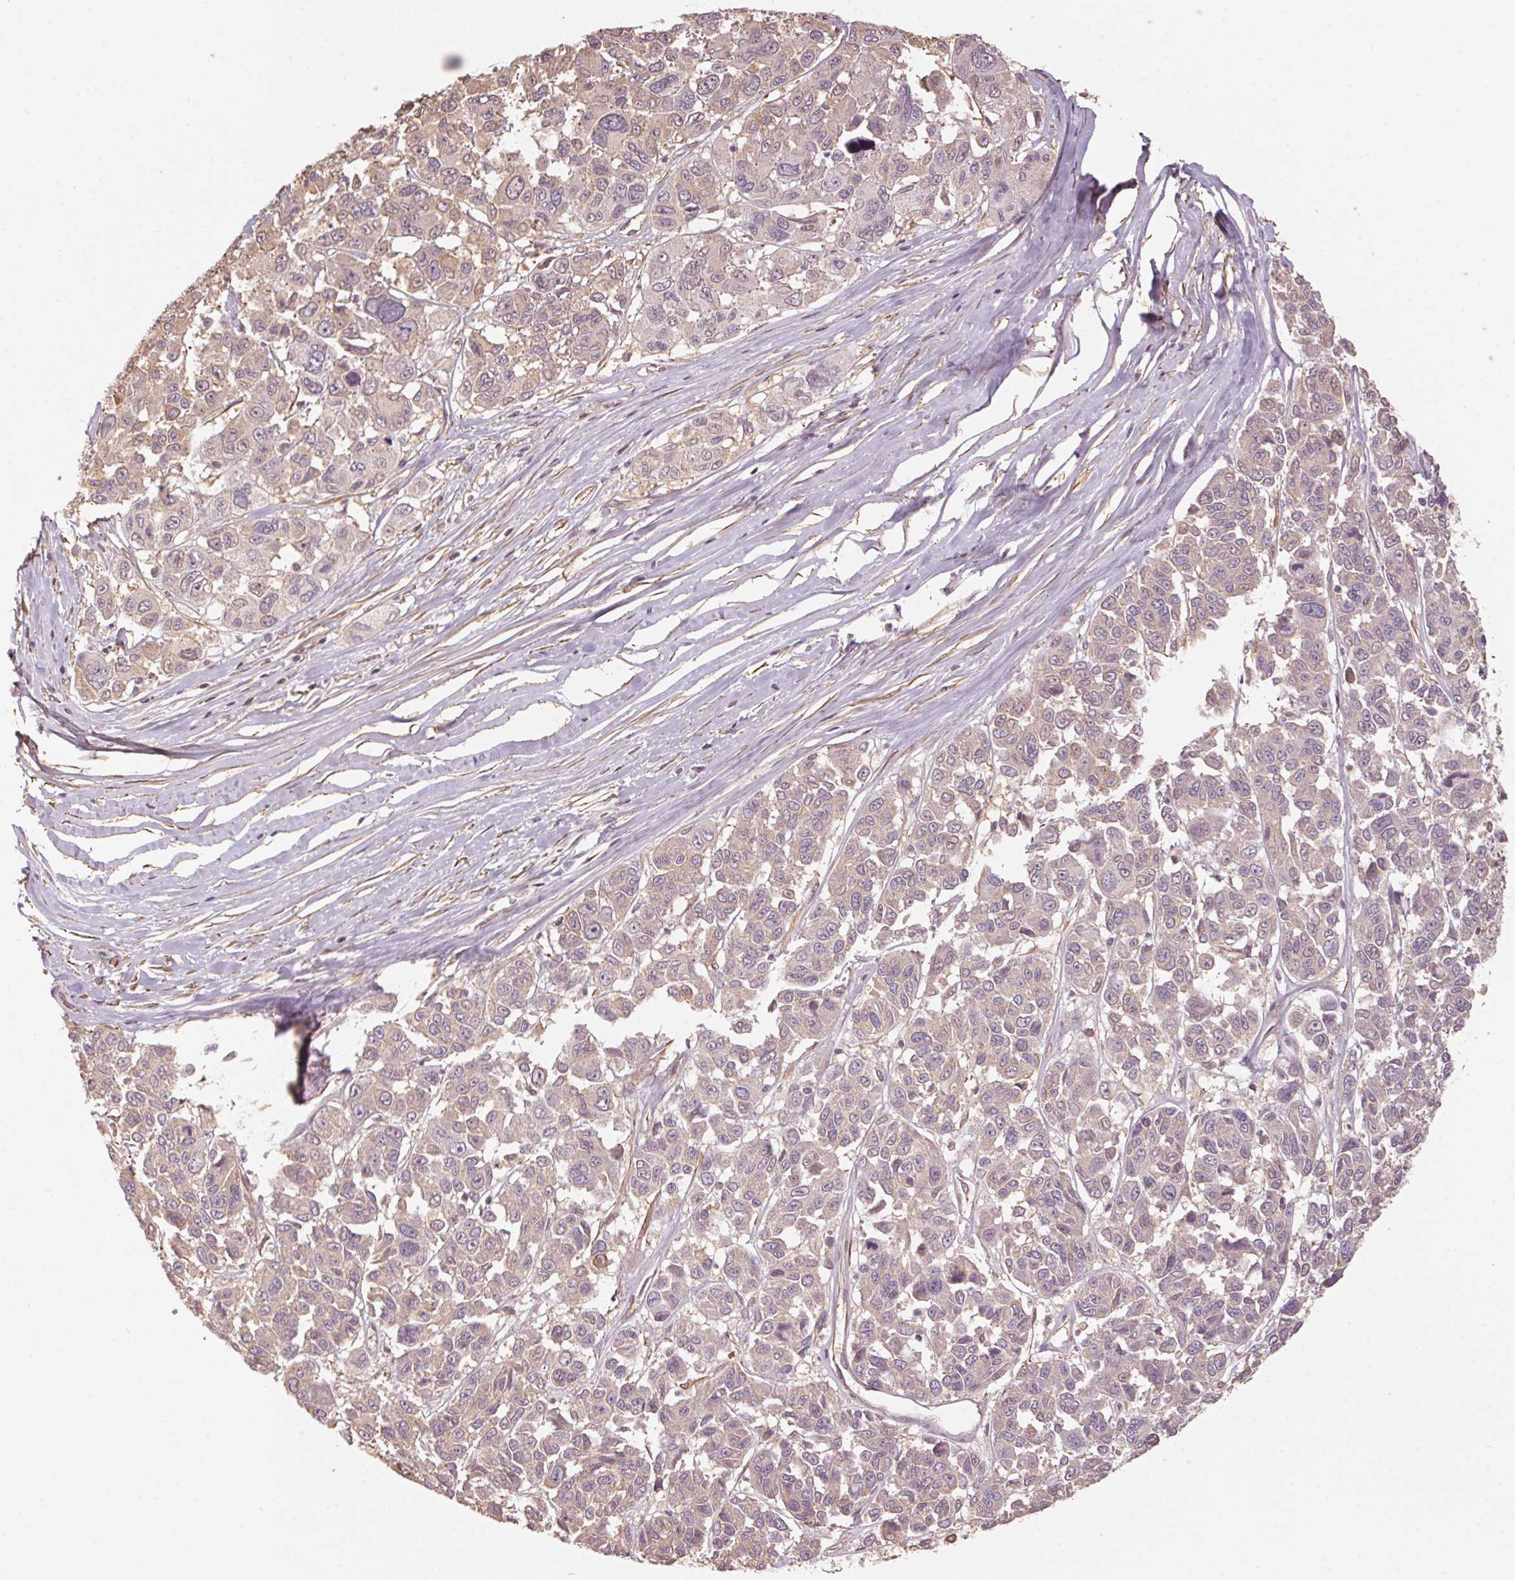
{"staining": {"intensity": "weak", "quantity": "25%-75%", "location": "cytoplasmic/membranous"}, "tissue": "melanoma", "cell_type": "Tumor cells", "image_type": "cancer", "snomed": [{"axis": "morphology", "description": "Malignant melanoma, NOS"}, {"axis": "topography", "description": "Skin"}], "caption": "Weak cytoplasmic/membranous protein positivity is present in approximately 25%-75% of tumor cells in malignant melanoma. The staining is performed using DAB brown chromogen to label protein expression. The nuclei are counter-stained blue using hematoxylin.", "gene": "QDPR", "patient": {"sex": "female", "age": 66}}